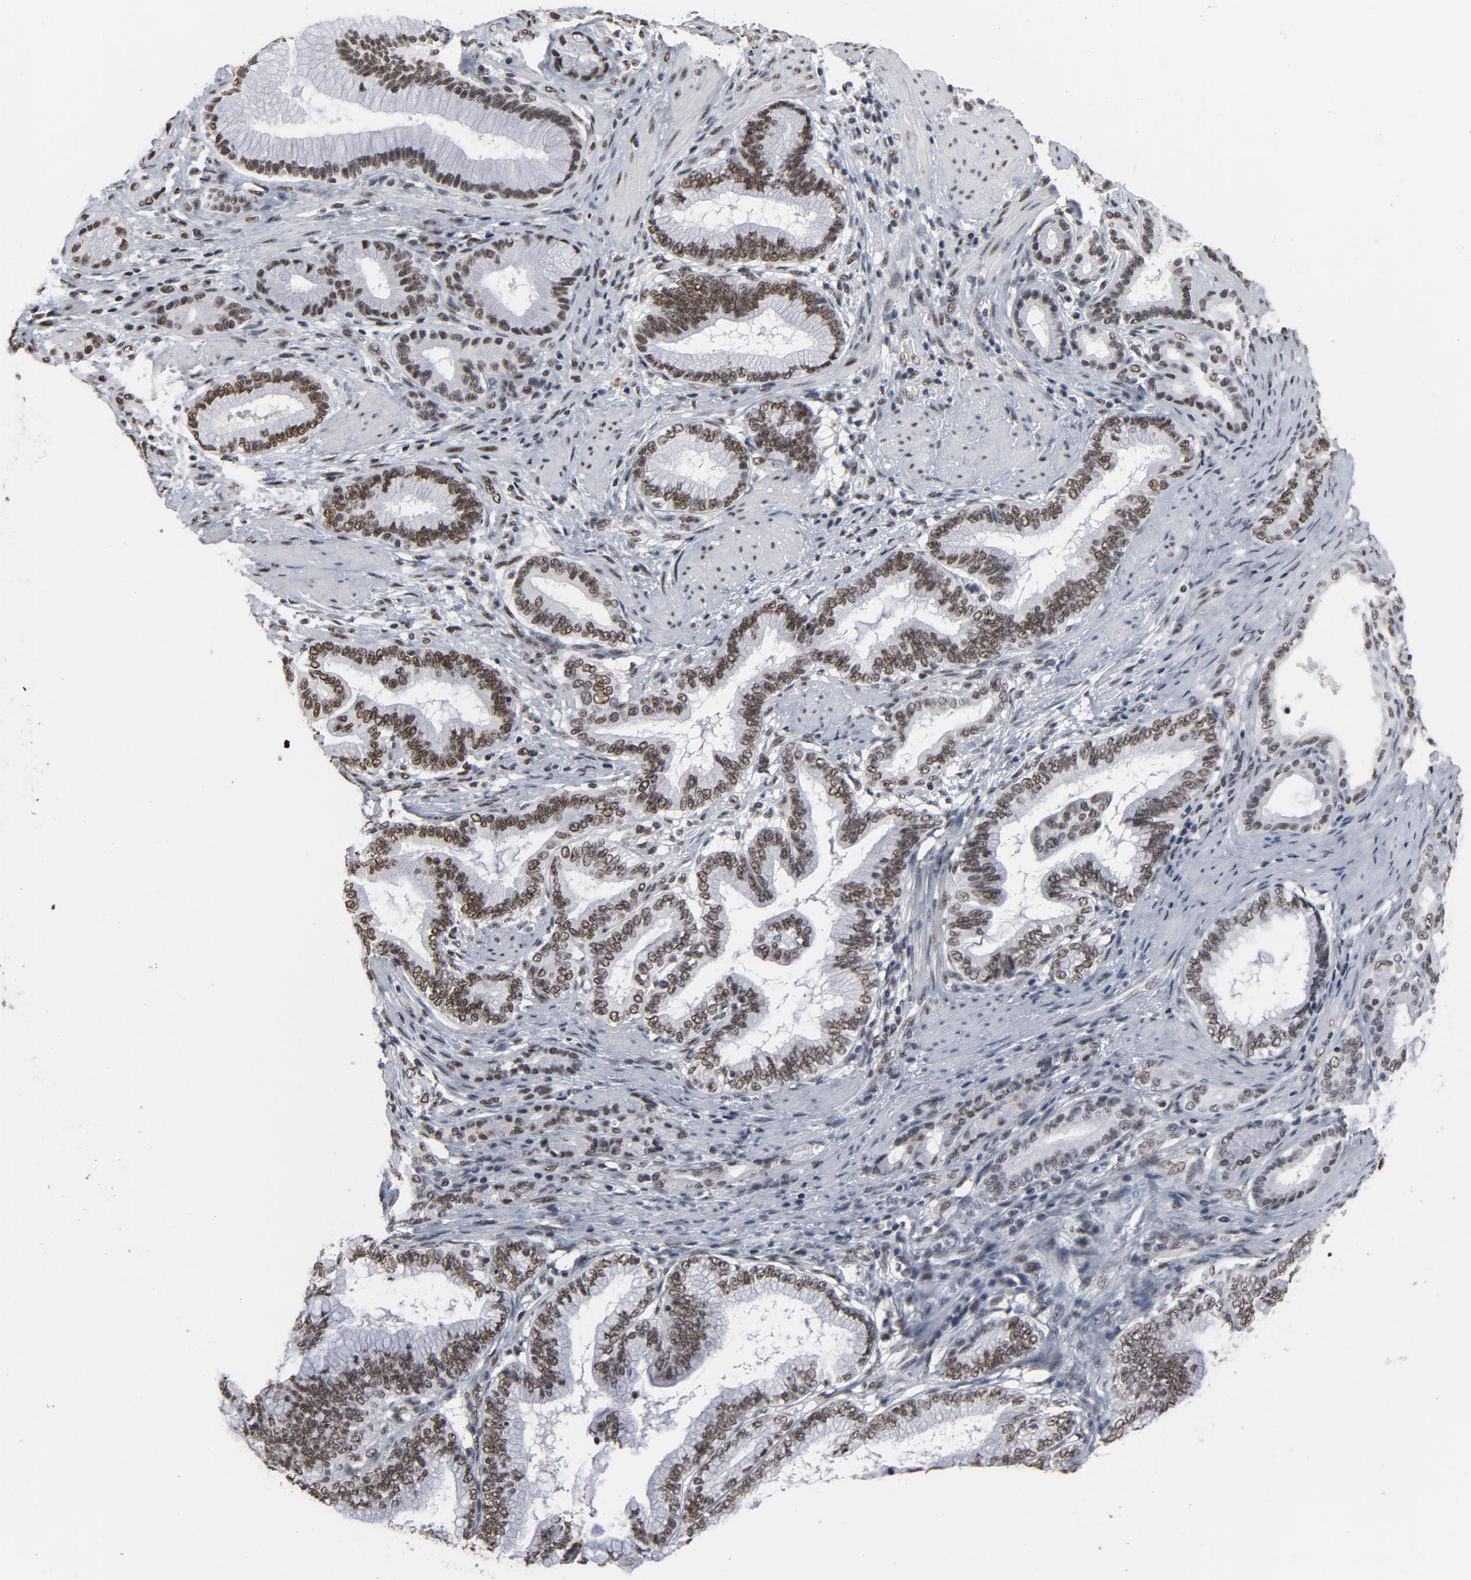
{"staining": {"intensity": "moderate", "quantity": ">75%", "location": "nuclear"}, "tissue": "pancreatic cancer", "cell_type": "Tumor cells", "image_type": "cancer", "snomed": [{"axis": "morphology", "description": "Adenocarcinoma, NOS"}, {"axis": "topography", "description": "Pancreas"}], "caption": "An image of human adenocarcinoma (pancreatic) stained for a protein demonstrates moderate nuclear brown staining in tumor cells.", "gene": "MRE11", "patient": {"sex": "female", "age": 64}}